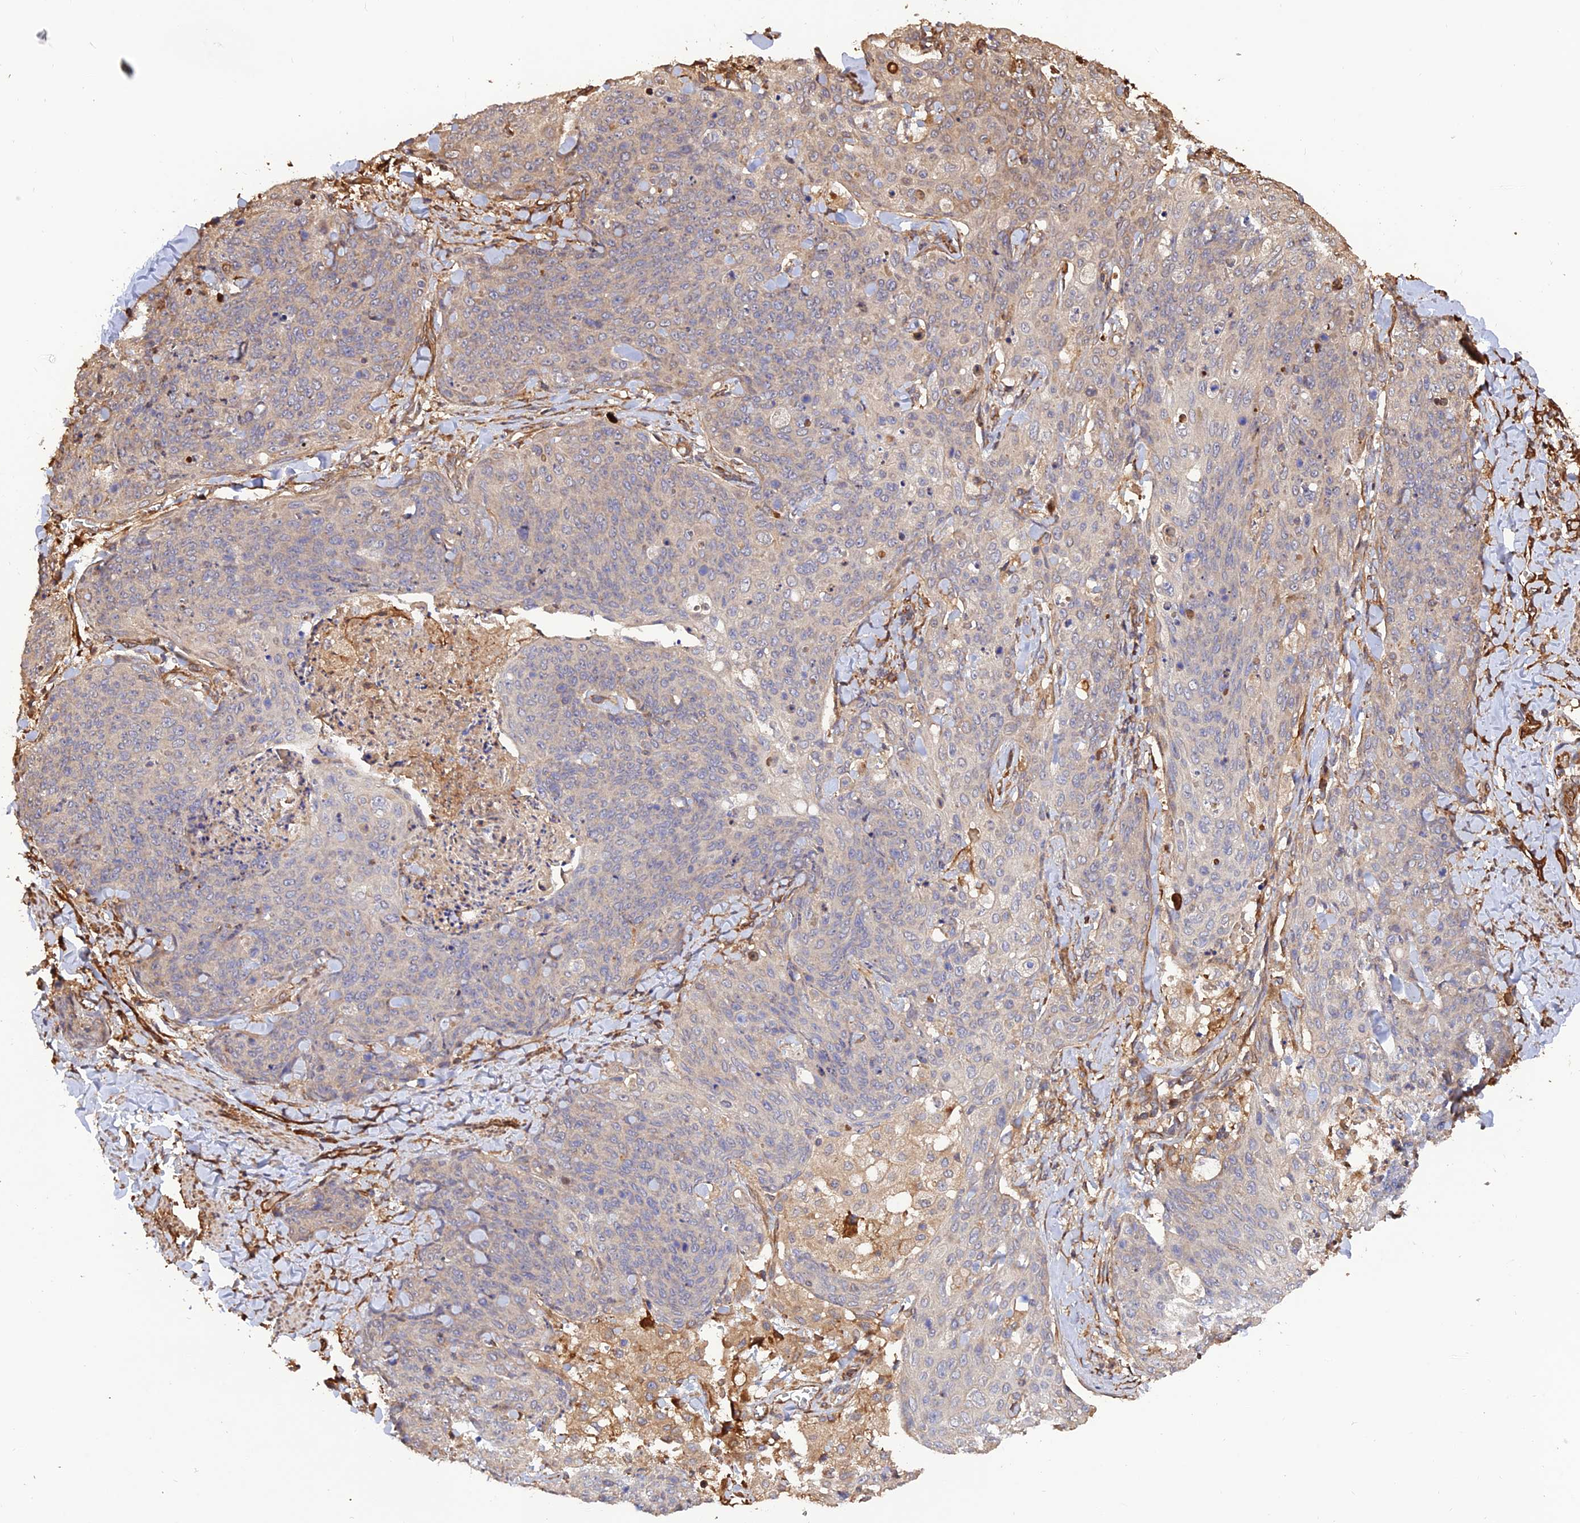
{"staining": {"intensity": "weak", "quantity": "<25%", "location": "cytoplasmic/membranous"}, "tissue": "skin cancer", "cell_type": "Tumor cells", "image_type": "cancer", "snomed": [{"axis": "morphology", "description": "Squamous cell carcinoma, NOS"}, {"axis": "topography", "description": "Skin"}, {"axis": "topography", "description": "Vulva"}], "caption": "Photomicrograph shows no significant protein positivity in tumor cells of skin squamous cell carcinoma.", "gene": "CREBL2", "patient": {"sex": "female", "age": 85}}